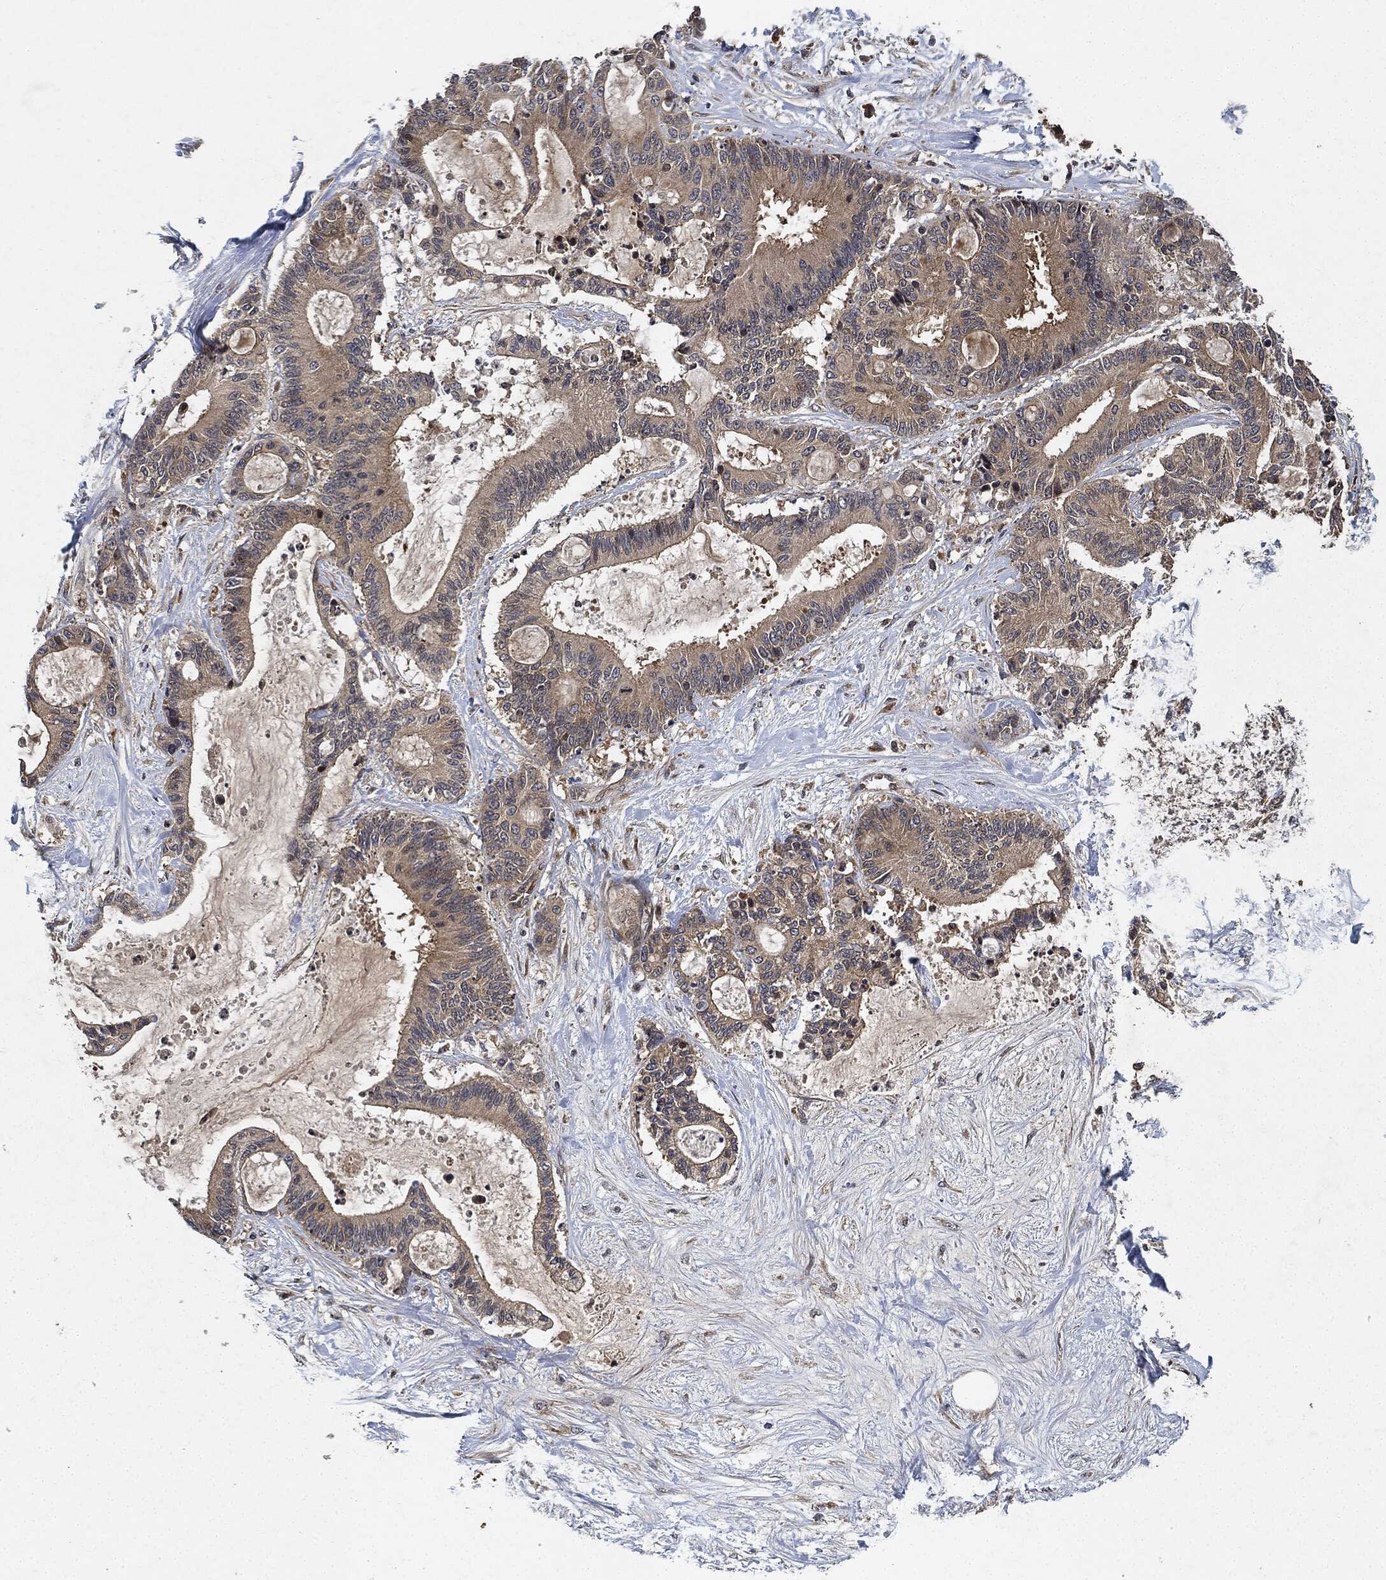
{"staining": {"intensity": "weak", "quantity": "25%-75%", "location": "cytoplasmic/membranous"}, "tissue": "liver cancer", "cell_type": "Tumor cells", "image_type": "cancer", "snomed": [{"axis": "morphology", "description": "Cholangiocarcinoma"}, {"axis": "topography", "description": "Liver"}], "caption": "Immunohistochemistry (IHC) of liver cholangiocarcinoma exhibits low levels of weak cytoplasmic/membranous expression in approximately 25%-75% of tumor cells.", "gene": "MLST8", "patient": {"sex": "female", "age": 73}}